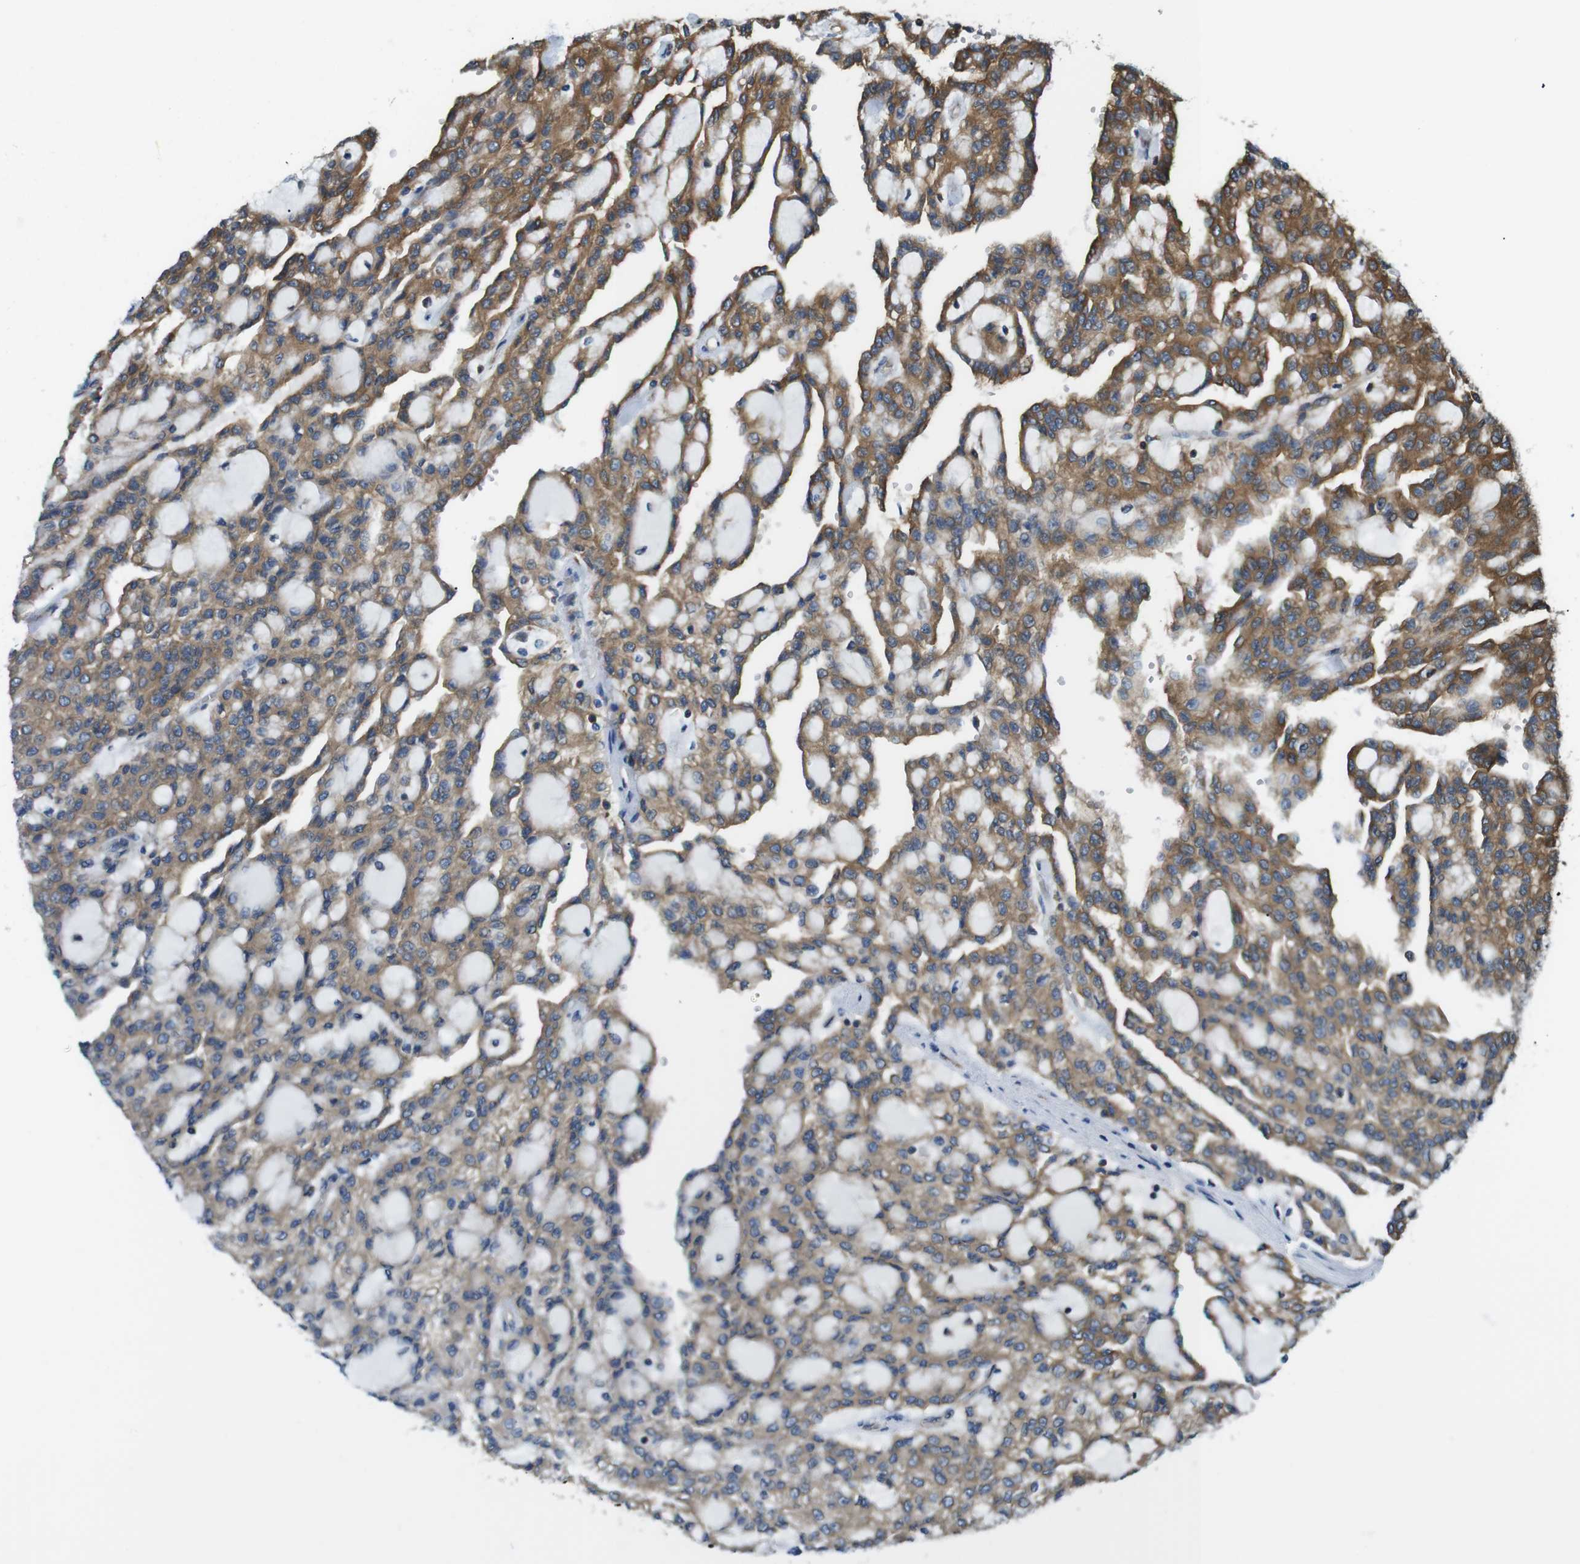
{"staining": {"intensity": "moderate", "quantity": "25%-75%", "location": "cytoplasmic/membranous"}, "tissue": "renal cancer", "cell_type": "Tumor cells", "image_type": "cancer", "snomed": [{"axis": "morphology", "description": "Adenocarcinoma, NOS"}, {"axis": "topography", "description": "Kidney"}], "caption": "Immunohistochemistry histopathology image of neoplastic tissue: renal adenocarcinoma stained using immunohistochemistry demonstrates medium levels of moderate protein expression localized specifically in the cytoplasmic/membranous of tumor cells, appearing as a cytoplasmic/membranous brown color.", "gene": "TSC1", "patient": {"sex": "male", "age": 63}}